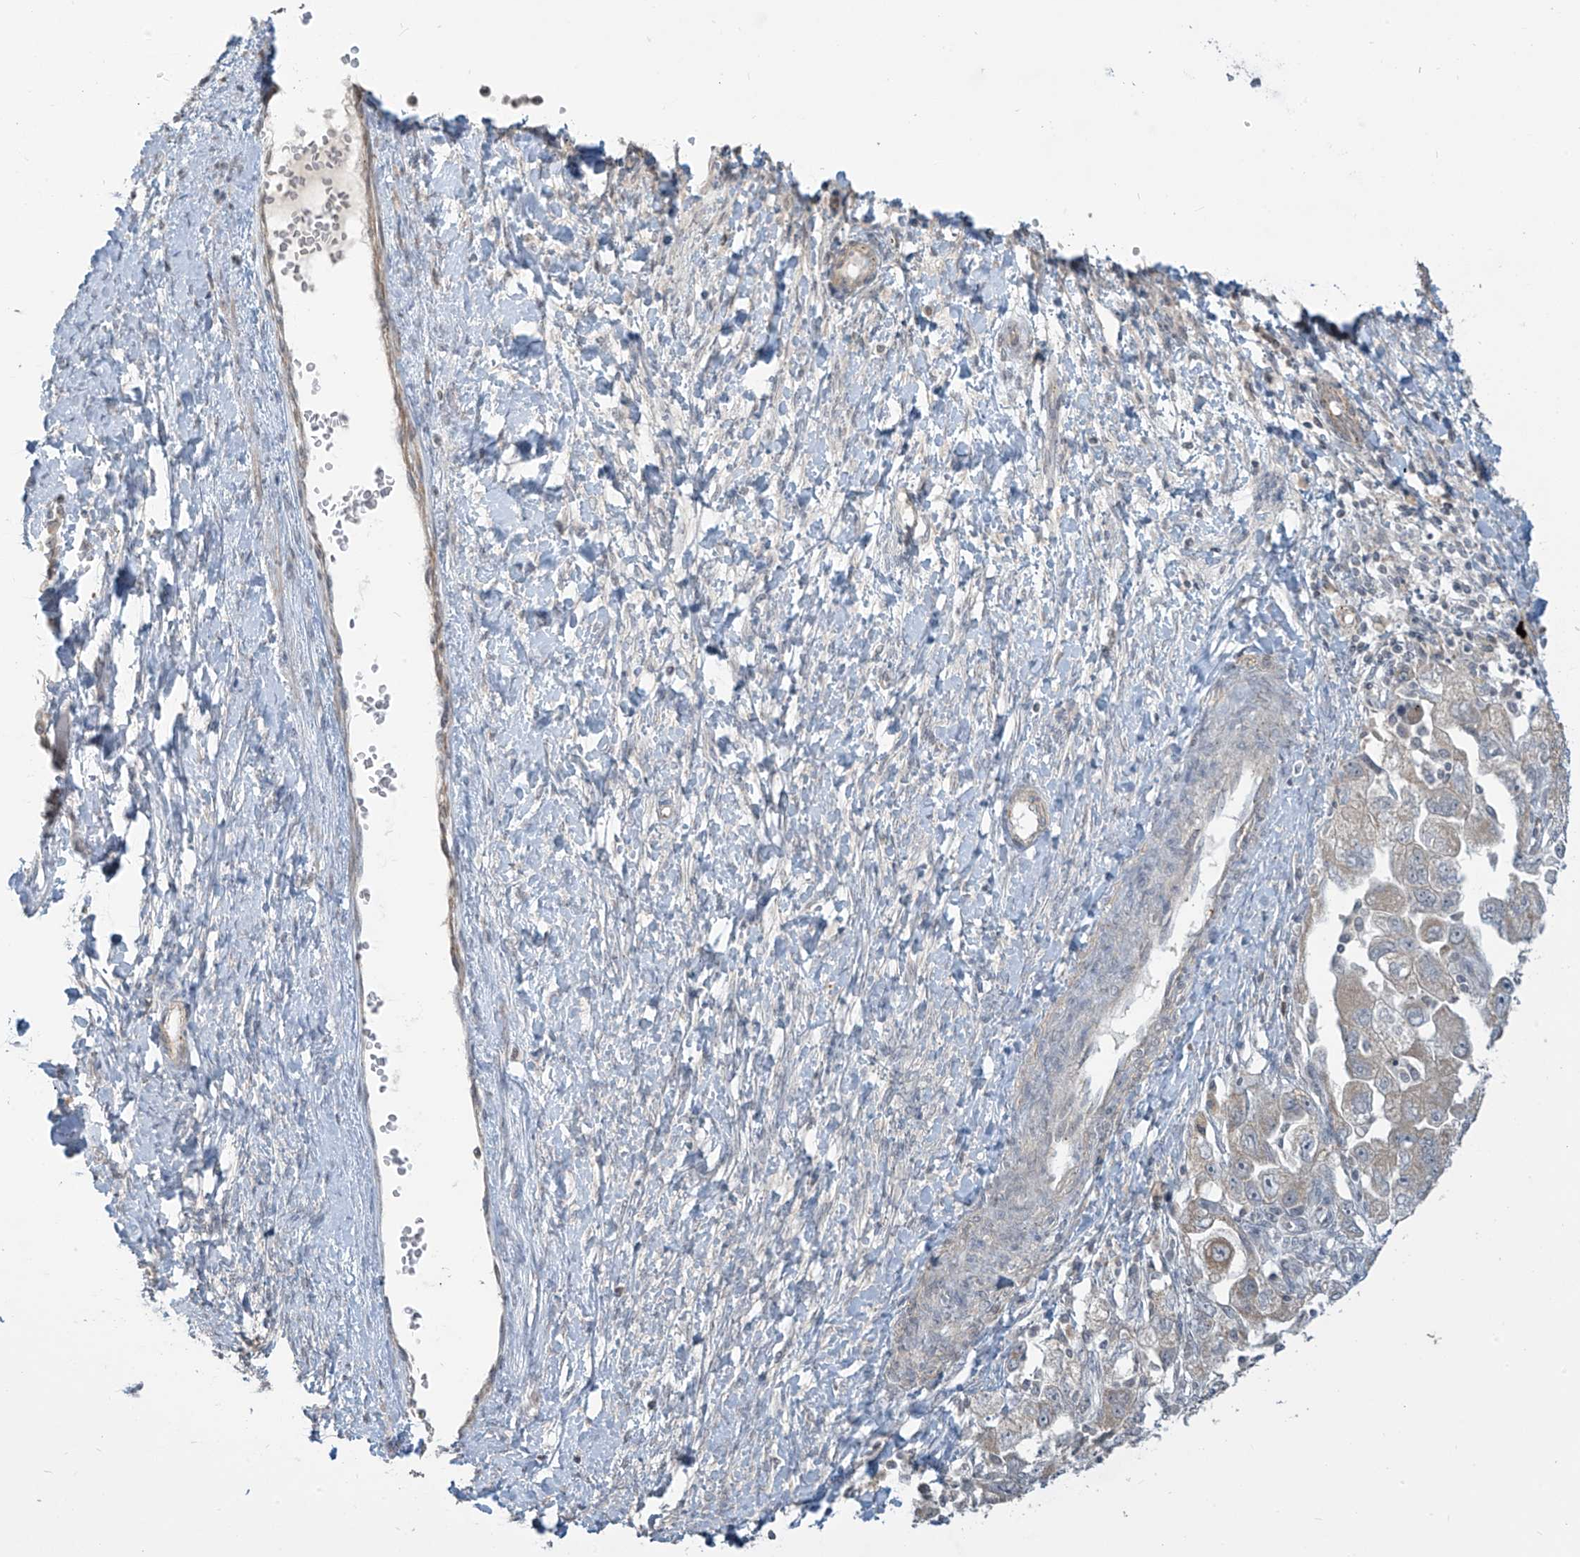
{"staining": {"intensity": "weak", "quantity": "<25%", "location": "cytoplasmic/membranous"}, "tissue": "ovarian cancer", "cell_type": "Tumor cells", "image_type": "cancer", "snomed": [{"axis": "morphology", "description": "Carcinoma, NOS"}, {"axis": "morphology", "description": "Cystadenocarcinoma, serous, NOS"}, {"axis": "topography", "description": "Ovary"}], "caption": "This is a image of immunohistochemistry (IHC) staining of ovarian cancer, which shows no expression in tumor cells.", "gene": "DGKQ", "patient": {"sex": "female", "age": 69}}